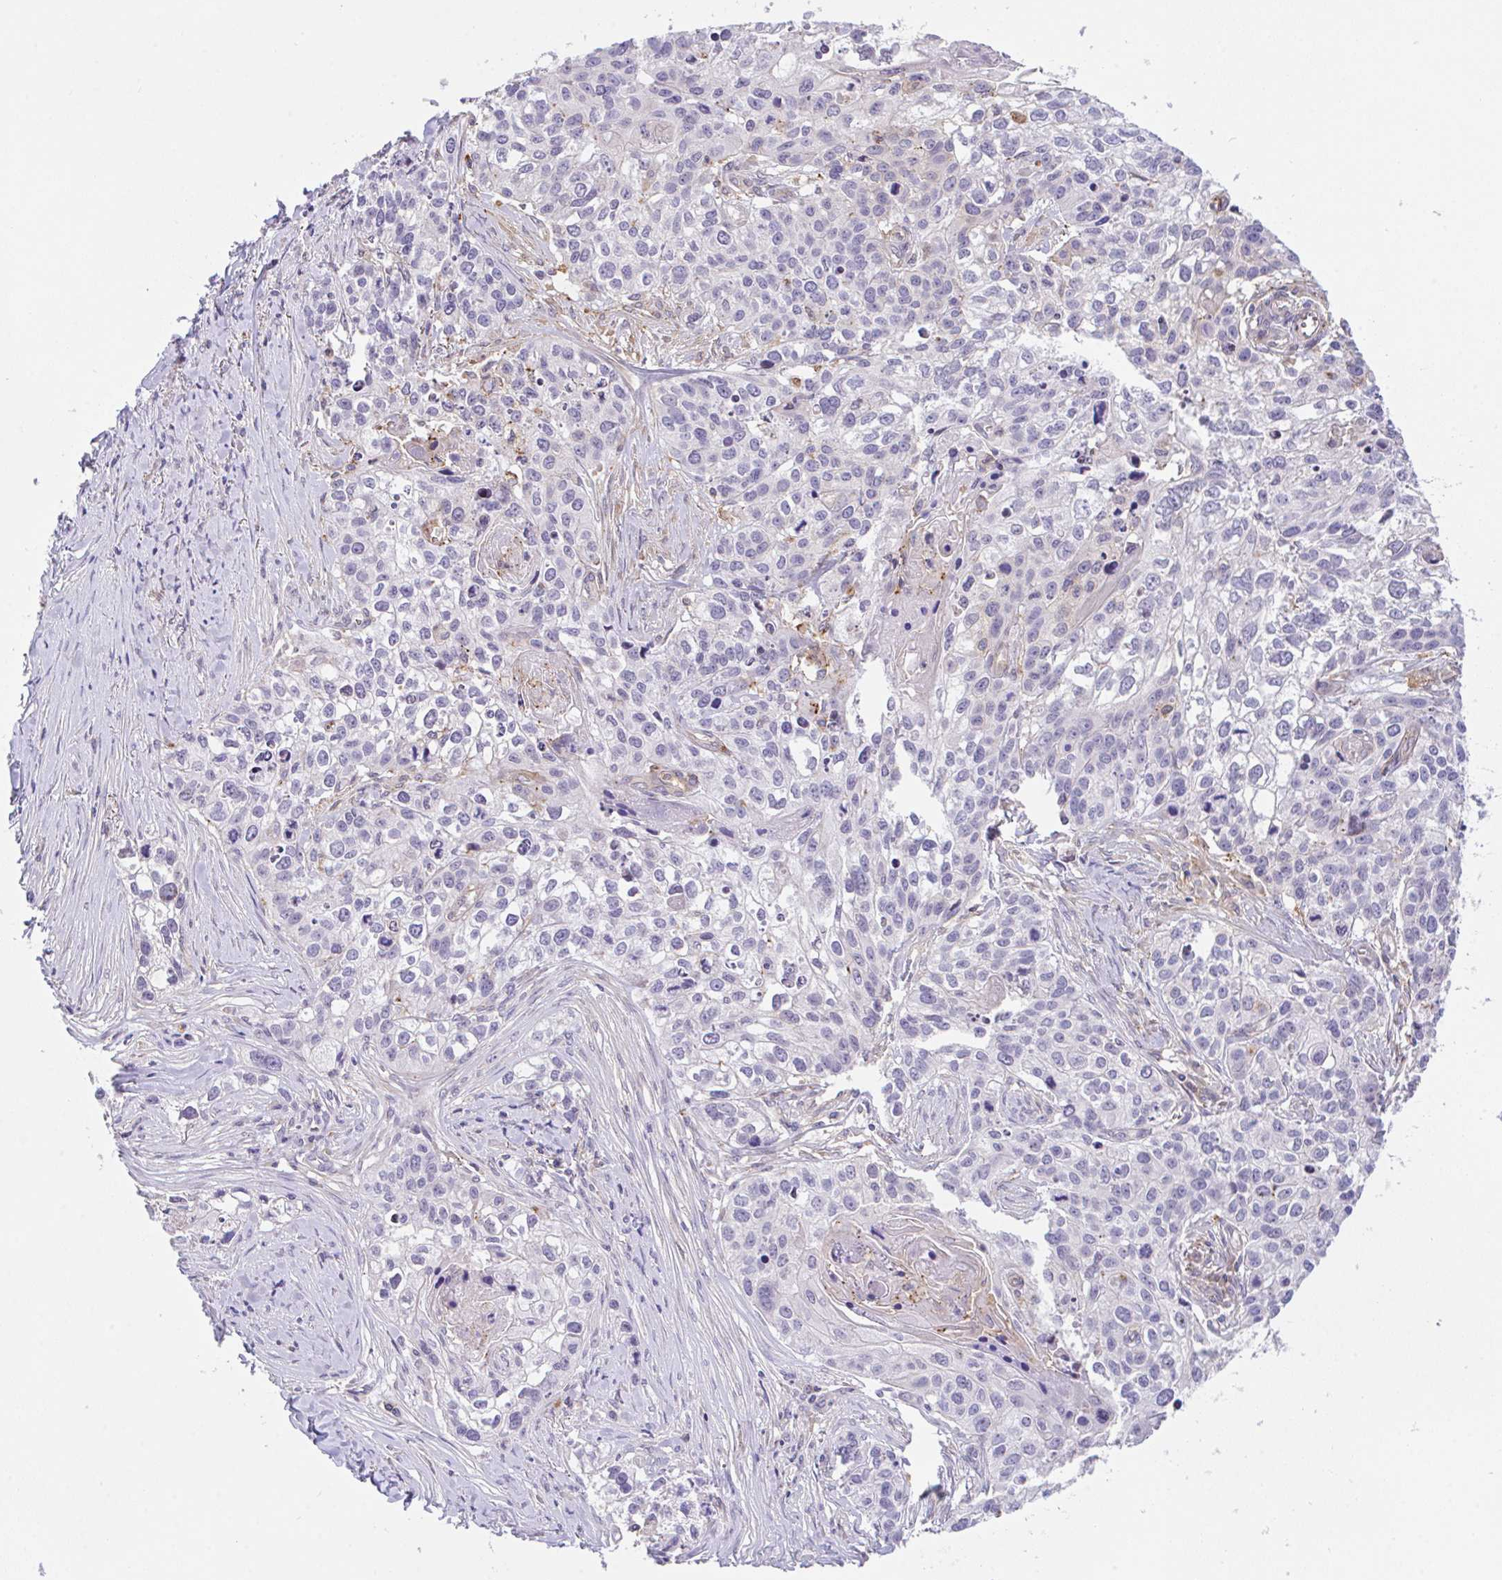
{"staining": {"intensity": "negative", "quantity": "none", "location": "none"}, "tissue": "lung cancer", "cell_type": "Tumor cells", "image_type": "cancer", "snomed": [{"axis": "morphology", "description": "Squamous cell carcinoma, NOS"}, {"axis": "topography", "description": "Lung"}], "caption": "An immunohistochemistry (IHC) micrograph of lung squamous cell carcinoma is shown. There is no staining in tumor cells of lung squamous cell carcinoma.", "gene": "ZBED3", "patient": {"sex": "male", "age": 74}}